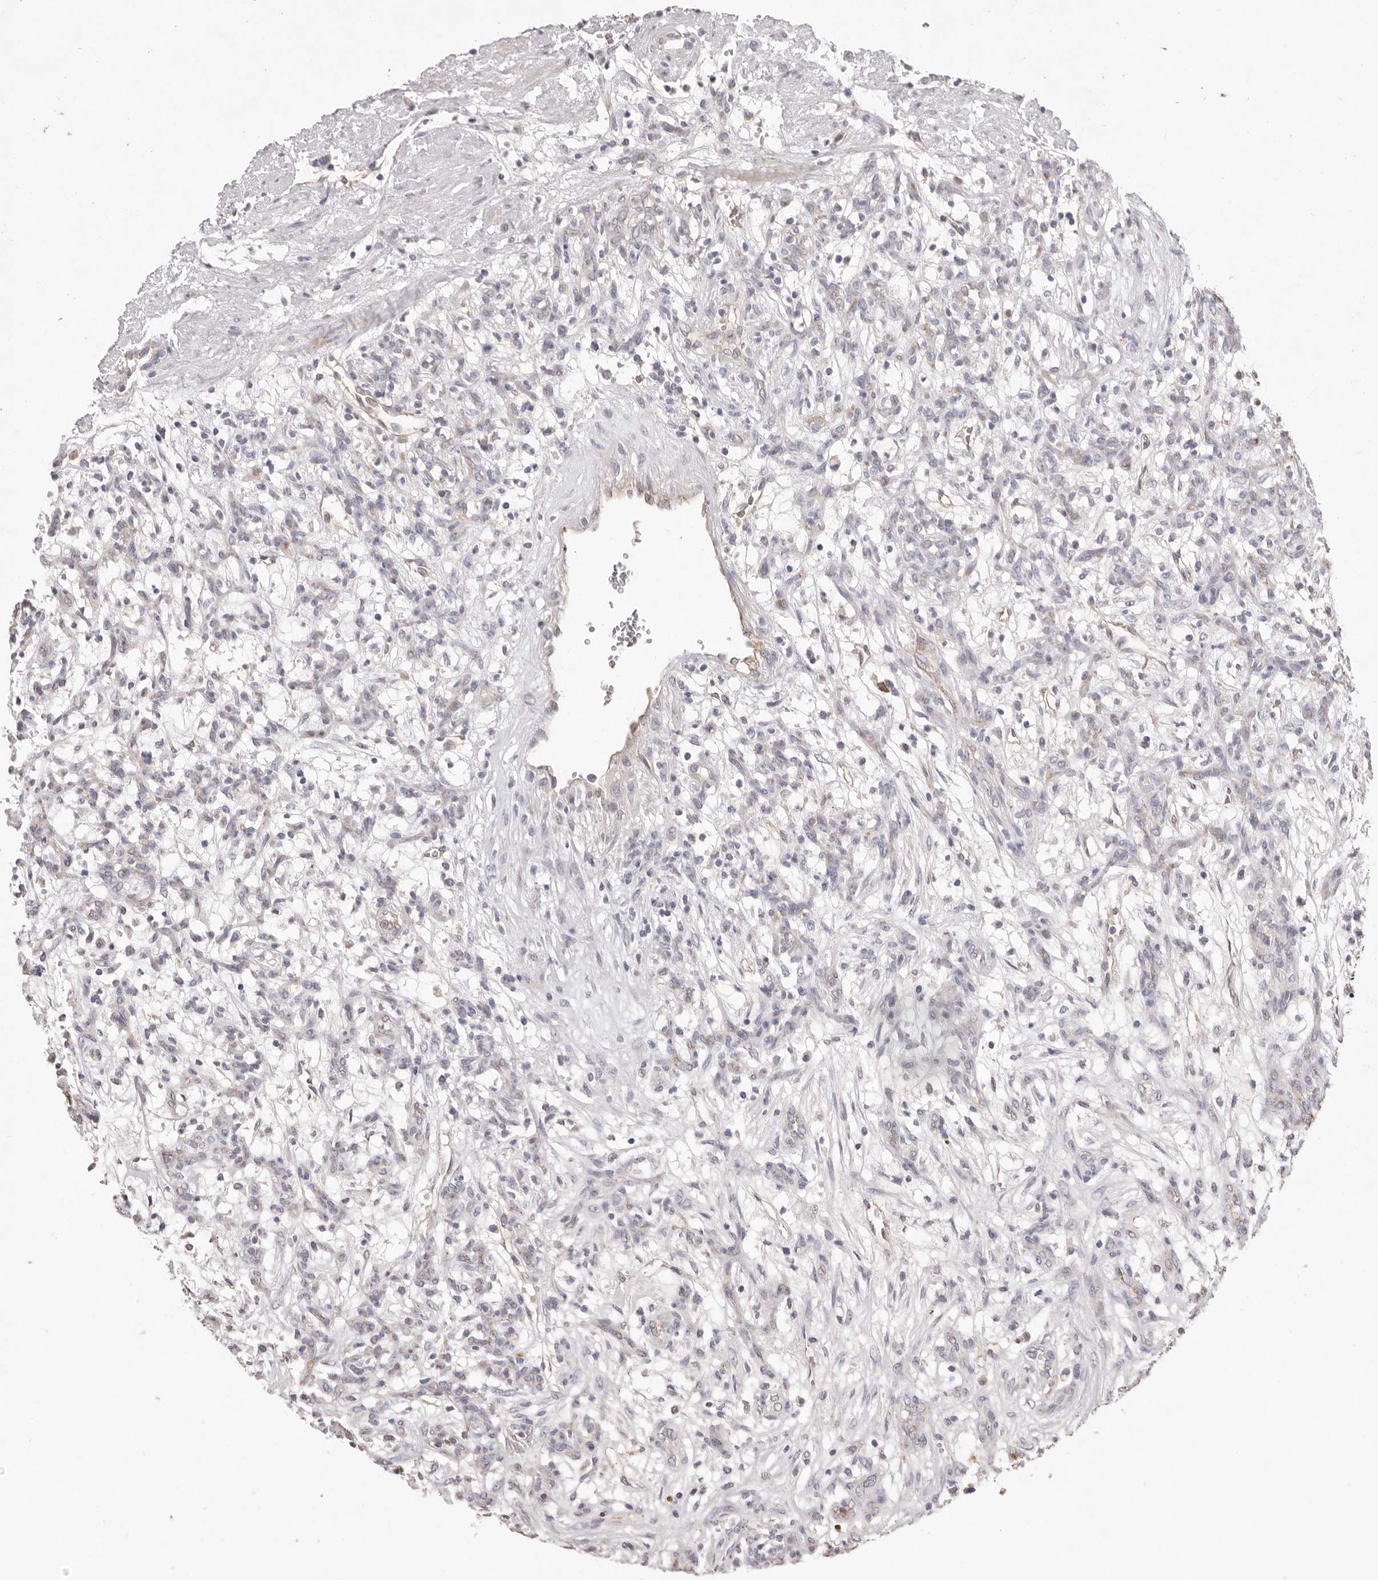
{"staining": {"intensity": "negative", "quantity": "none", "location": "none"}, "tissue": "renal cancer", "cell_type": "Tumor cells", "image_type": "cancer", "snomed": [{"axis": "morphology", "description": "Adenocarcinoma, NOS"}, {"axis": "topography", "description": "Kidney"}], "caption": "Immunohistochemical staining of human renal adenocarcinoma demonstrates no significant expression in tumor cells.", "gene": "ZYG11B", "patient": {"sex": "female", "age": 57}}